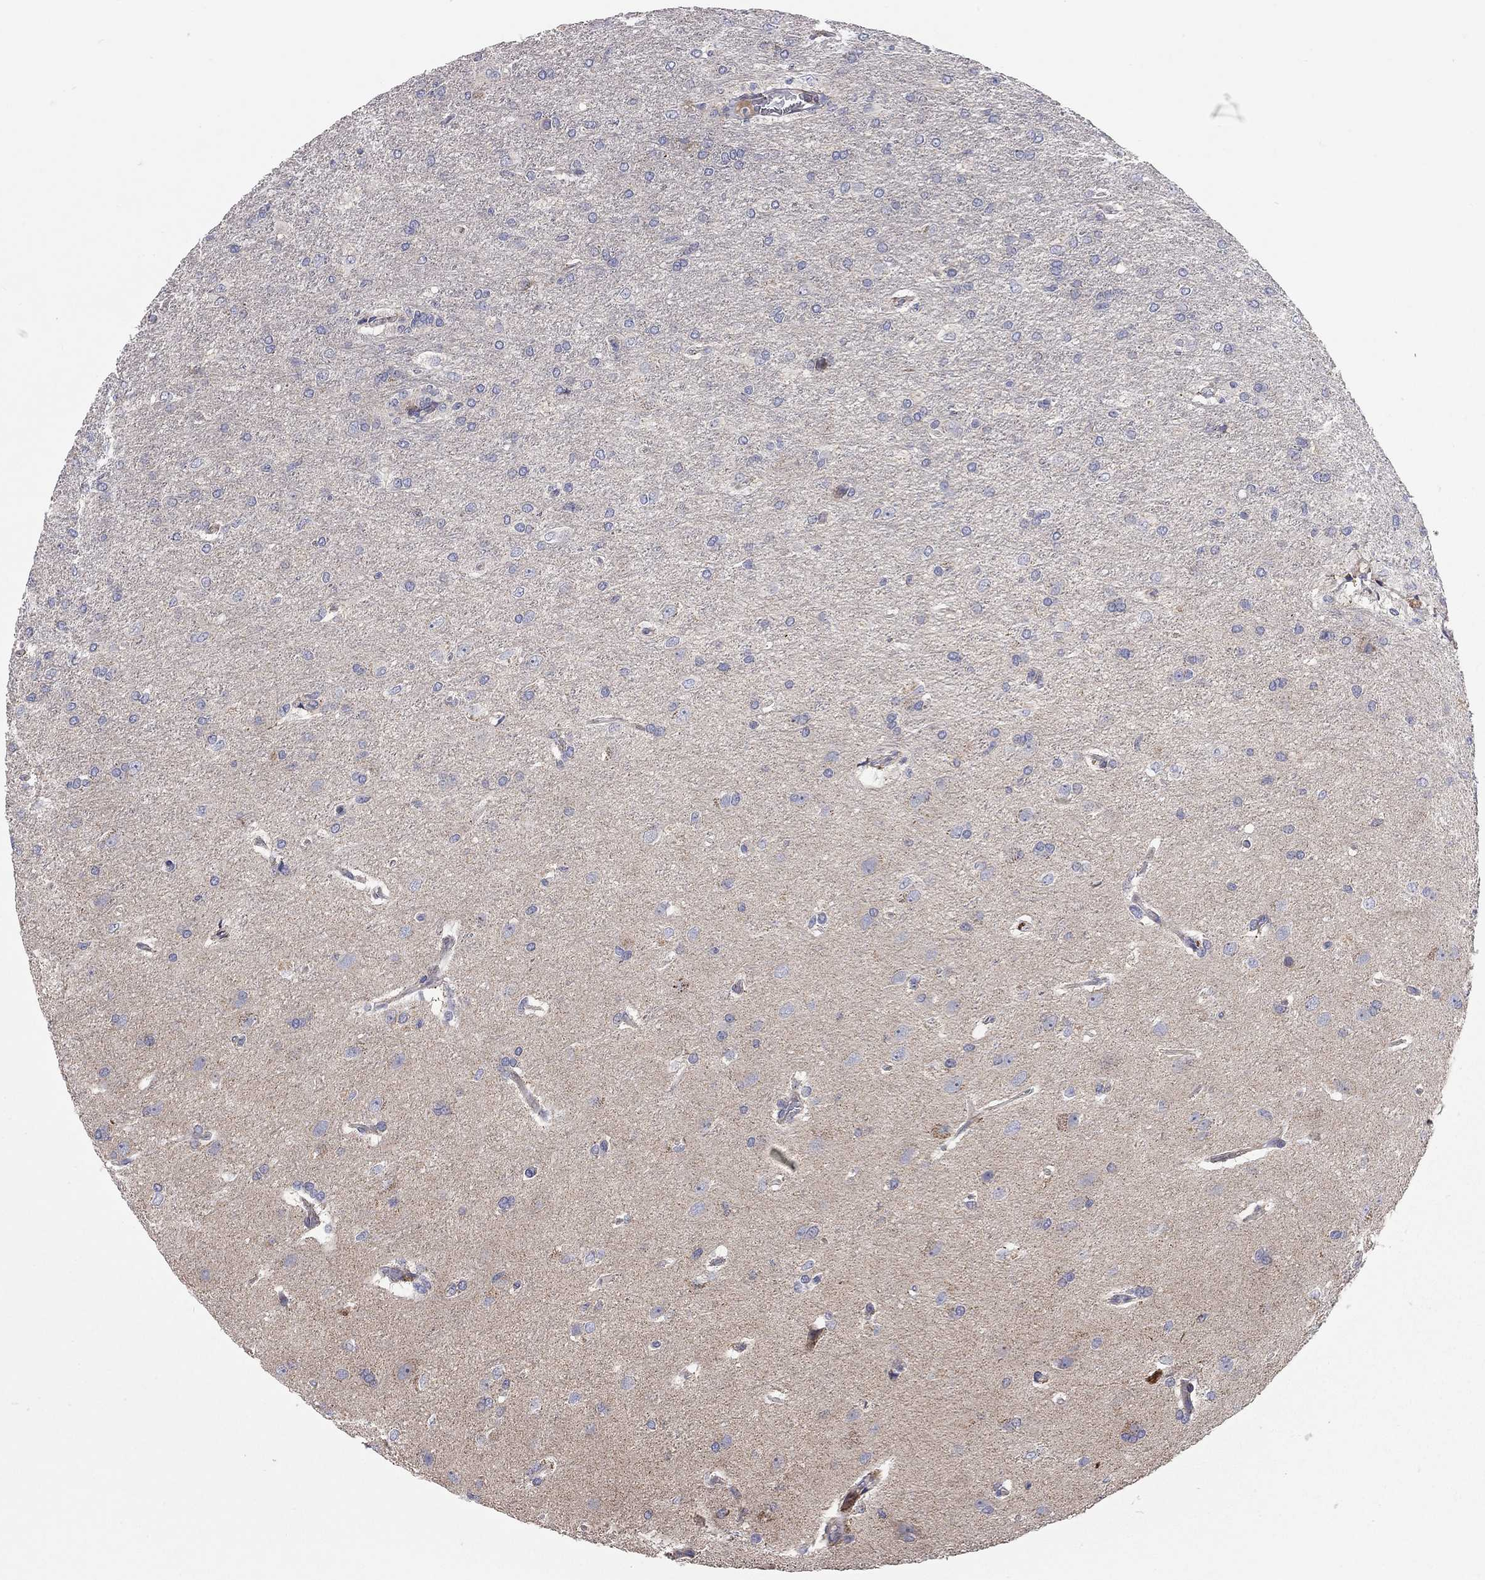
{"staining": {"intensity": "negative", "quantity": "none", "location": "none"}, "tissue": "glioma", "cell_type": "Tumor cells", "image_type": "cancer", "snomed": [{"axis": "morphology", "description": "Glioma, malignant, High grade"}, {"axis": "topography", "description": "Brain"}], "caption": "Tumor cells show no significant protein positivity in glioma.", "gene": "KANSL1L", "patient": {"sex": "male", "age": 68}}